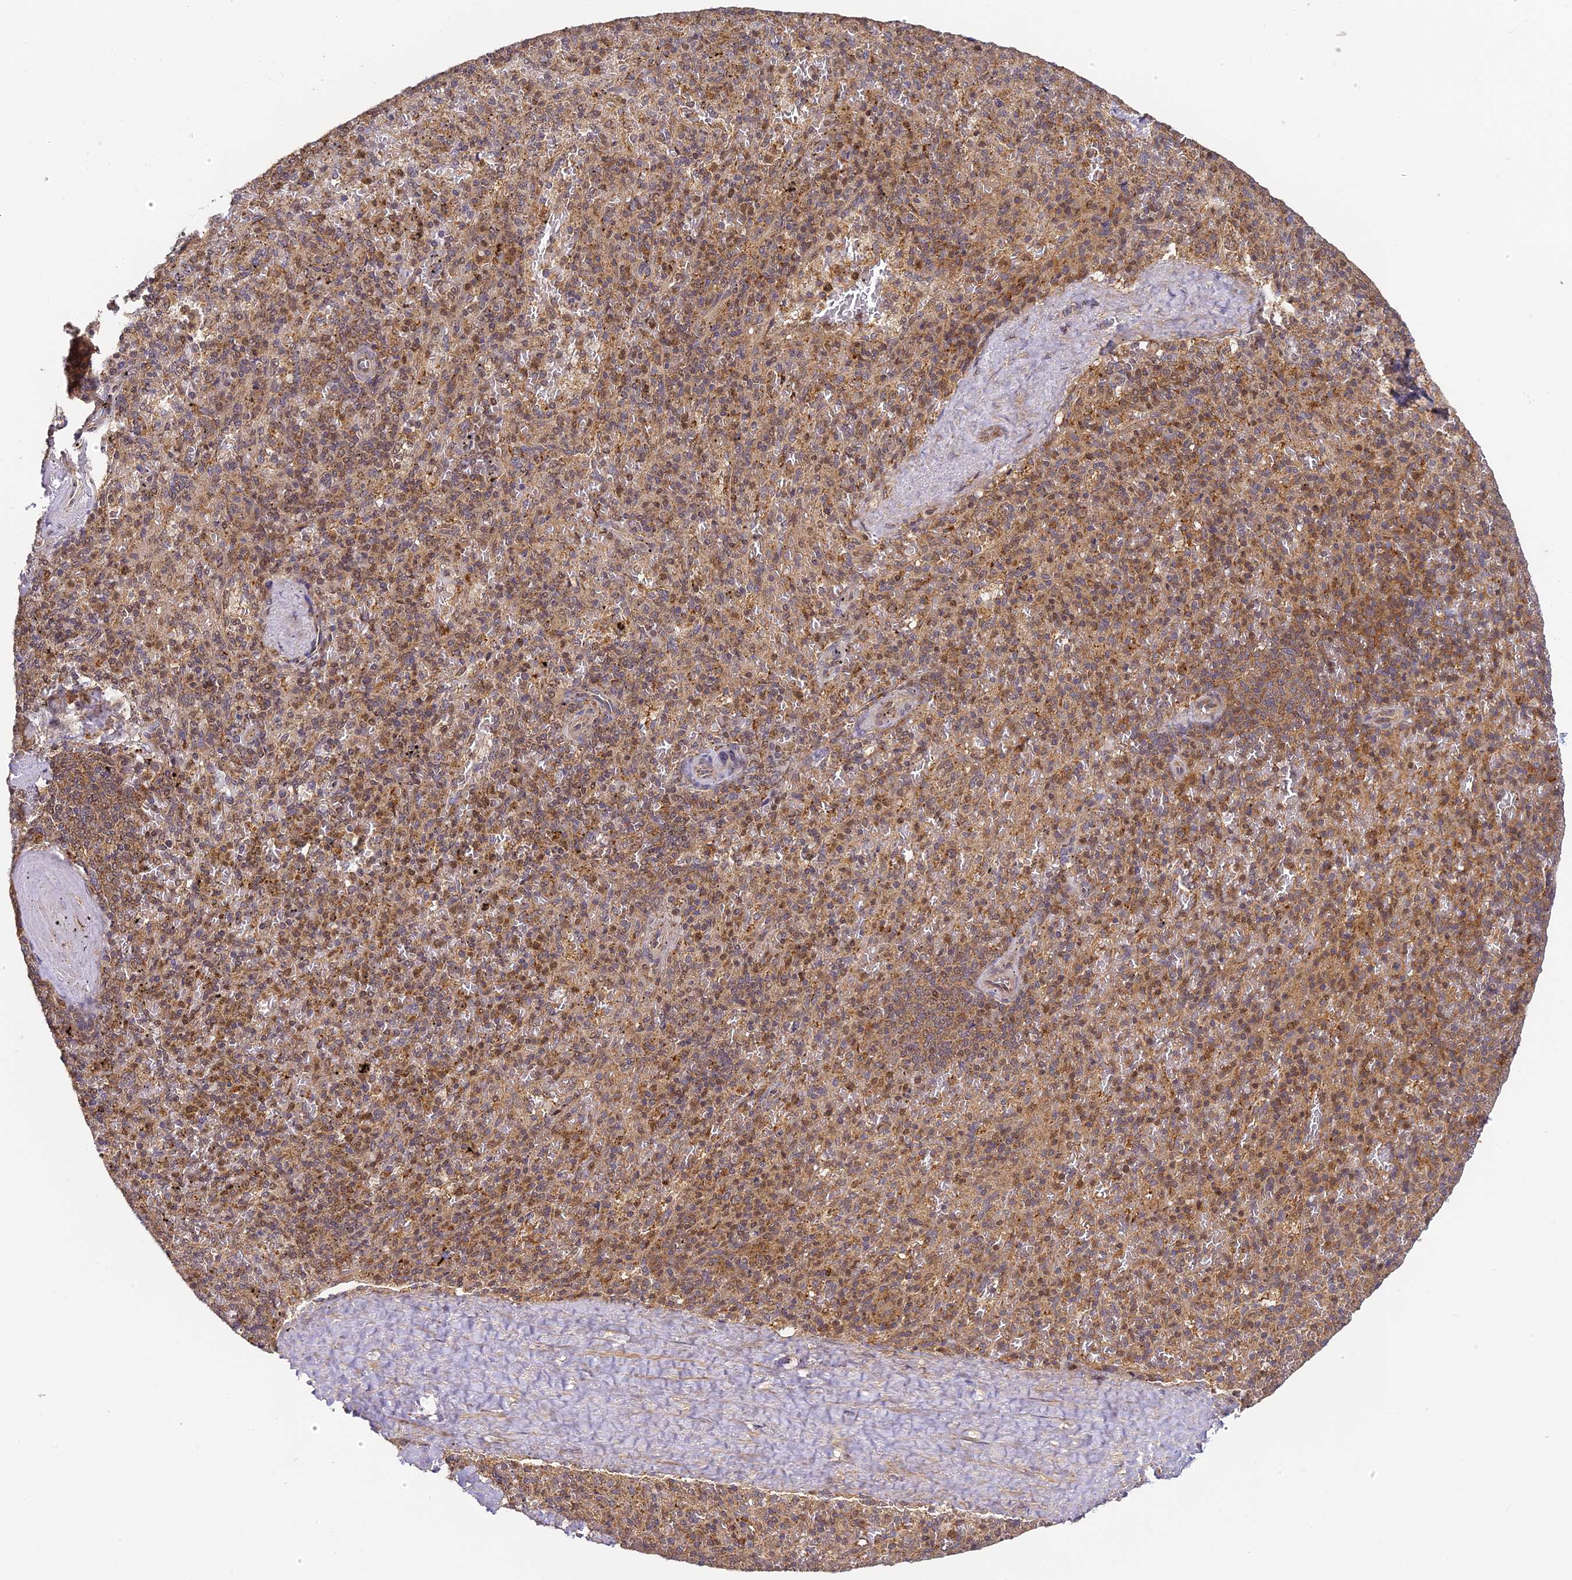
{"staining": {"intensity": "moderate", "quantity": ">75%", "location": "cytoplasmic/membranous,nuclear"}, "tissue": "spleen", "cell_type": "Cells in red pulp", "image_type": "normal", "snomed": [{"axis": "morphology", "description": "Normal tissue, NOS"}, {"axis": "topography", "description": "Spleen"}], "caption": "An immunohistochemistry (IHC) micrograph of benign tissue is shown. Protein staining in brown labels moderate cytoplasmic/membranous,nuclear positivity in spleen within cells in red pulp.", "gene": "ENSG00000268870", "patient": {"sex": "male", "age": 82}}